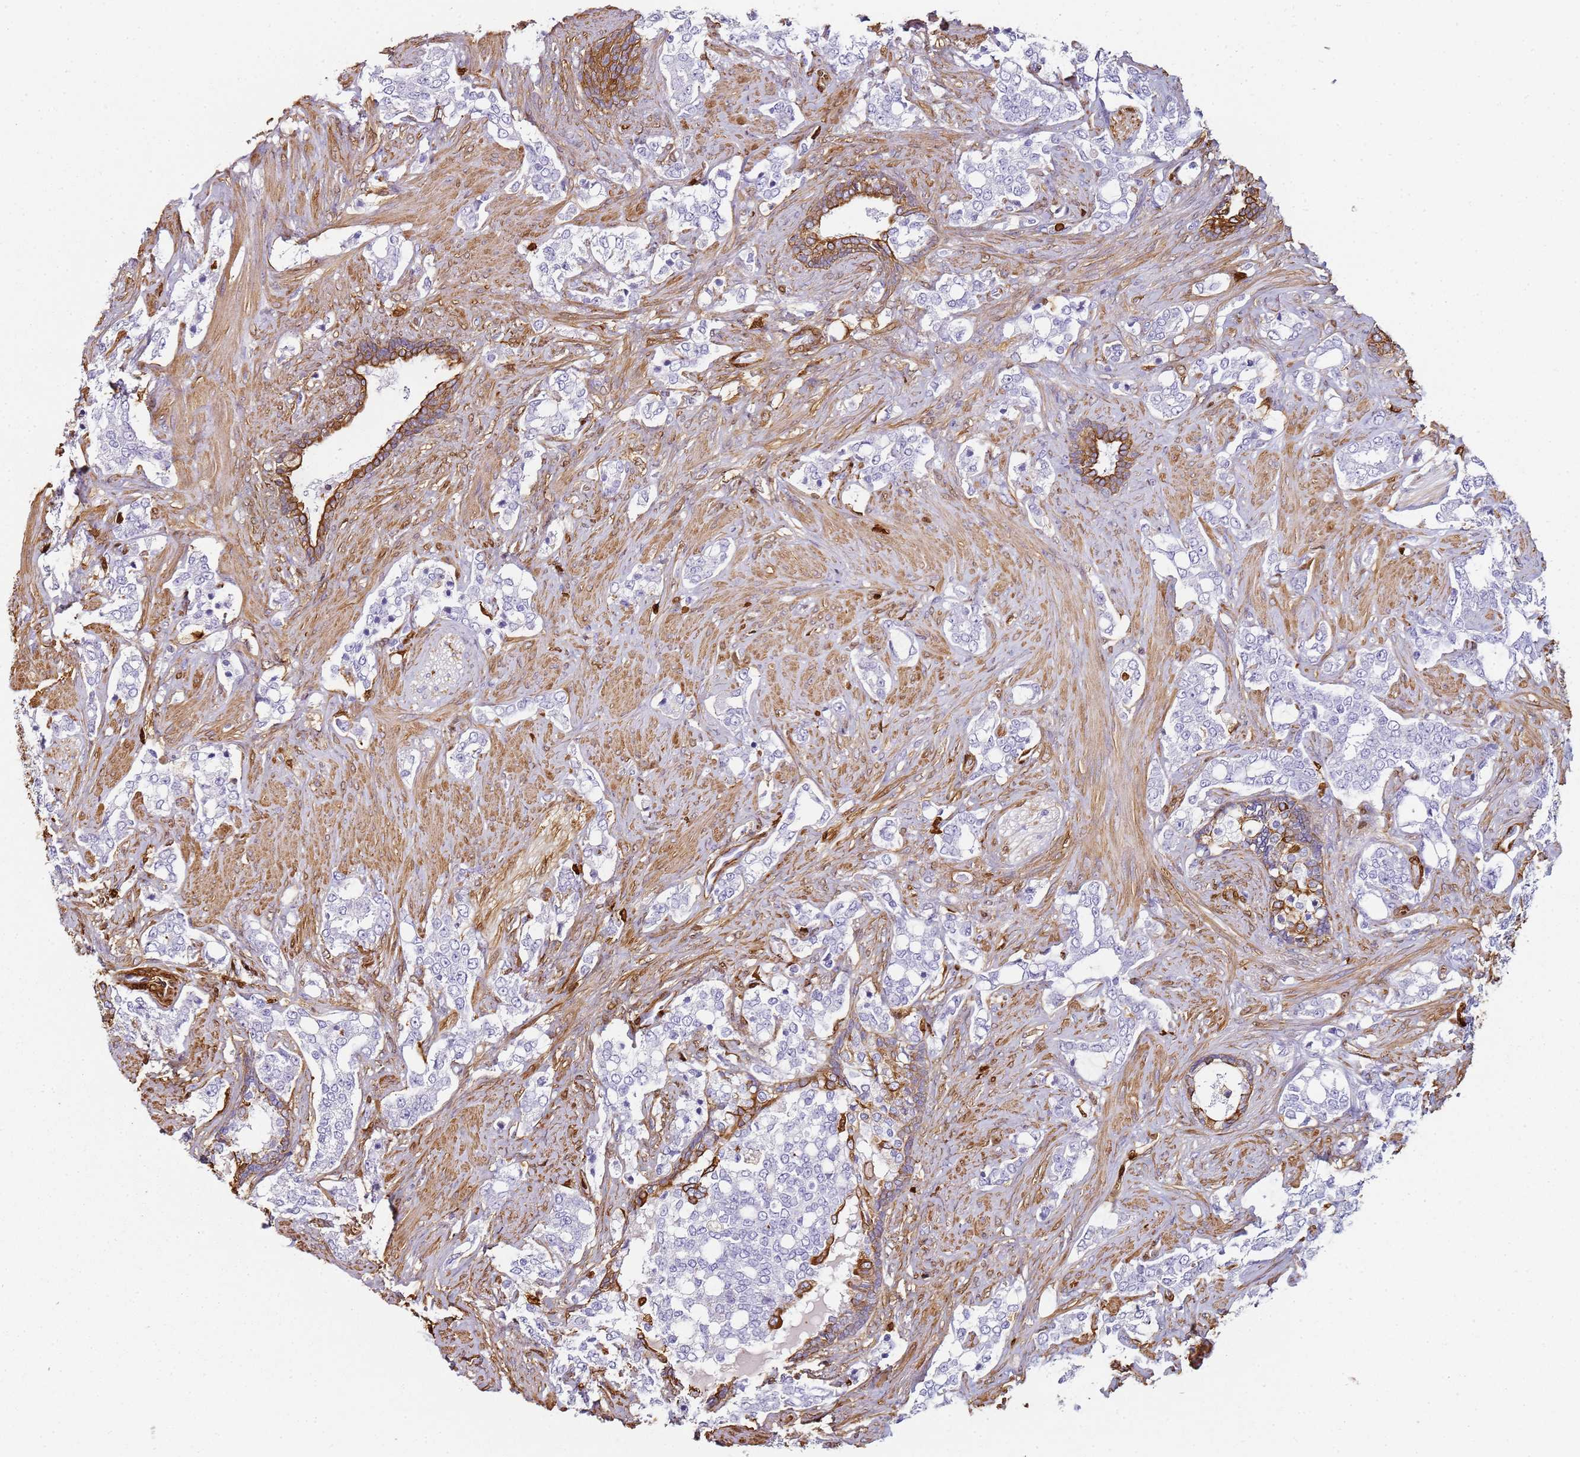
{"staining": {"intensity": "negative", "quantity": "none", "location": "none"}, "tissue": "prostate cancer", "cell_type": "Tumor cells", "image_type": "cancer", "snomed": [{"axis": "morphology", "description": "Adenocarcinoma, High grade"}, {"axis": "topography", "description": "Prostate"}], "caption": "Prostate adenocarcinoma (high-grade) was stained to show a protein in brown. There is no significant staining in tumor cells.", "gene": "S100A4", "patient": {"sex": "male", "age": 64}}